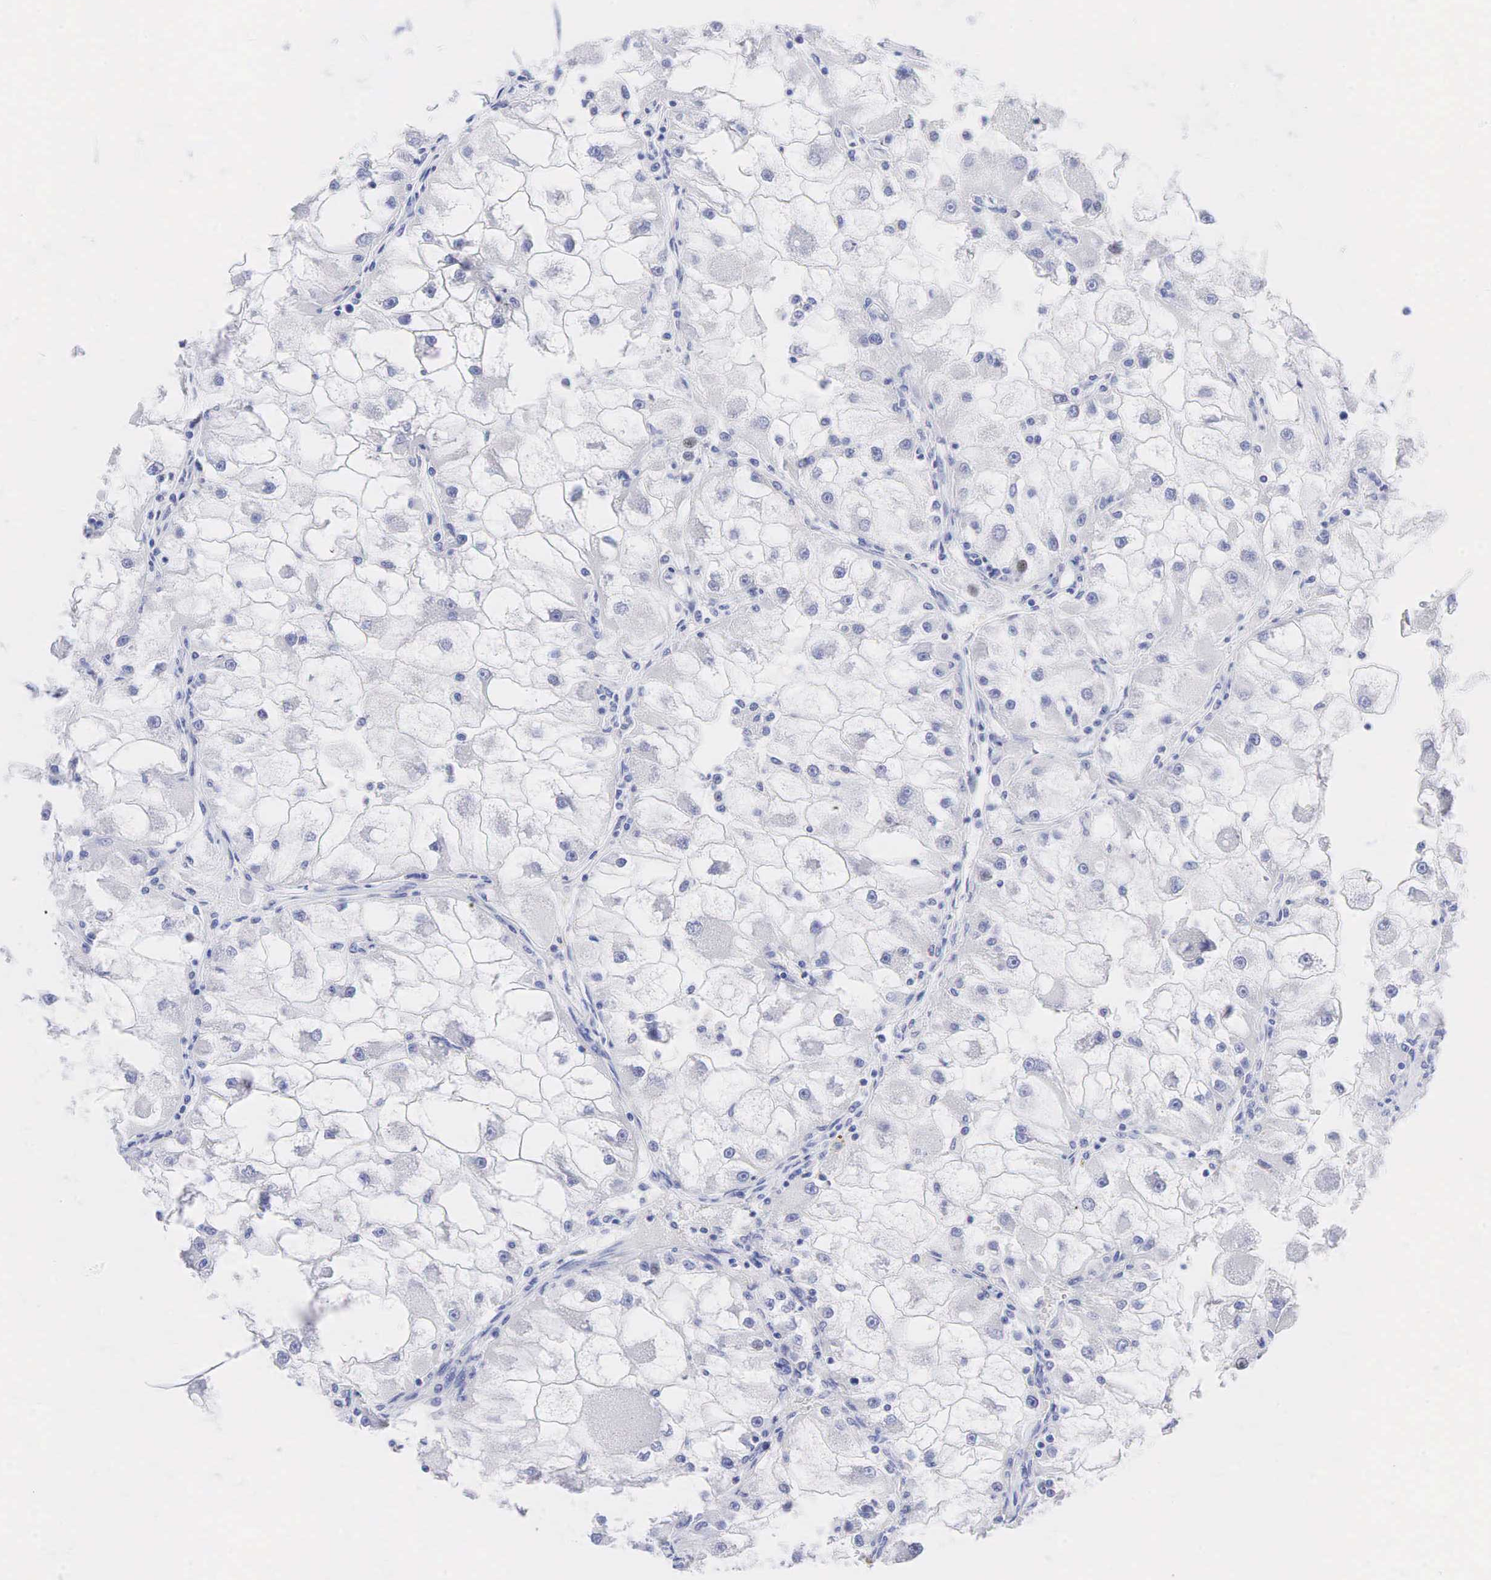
{"staining": {"intensity": "negative", "quantity": "none", "location": "none"}, "tissue": "renal cancer", "cell_type": "Tumor cells", "image_type": "cancer", "snomed": [{"axis": "morphology", "description": "Adenocarcinoma, NOS"}, {"axis": "topography", "description": "Kidney"}], "caption": "Tumor cells are negative for protein expression in human renal cancer (adenocarcinoma). (Stains: DAB IHC with hematoxylin counter stain, Microscopy: brightfield microscopy at high magnification).", "gene": "AR", "patient": {"sex": "female", "age": 73}}